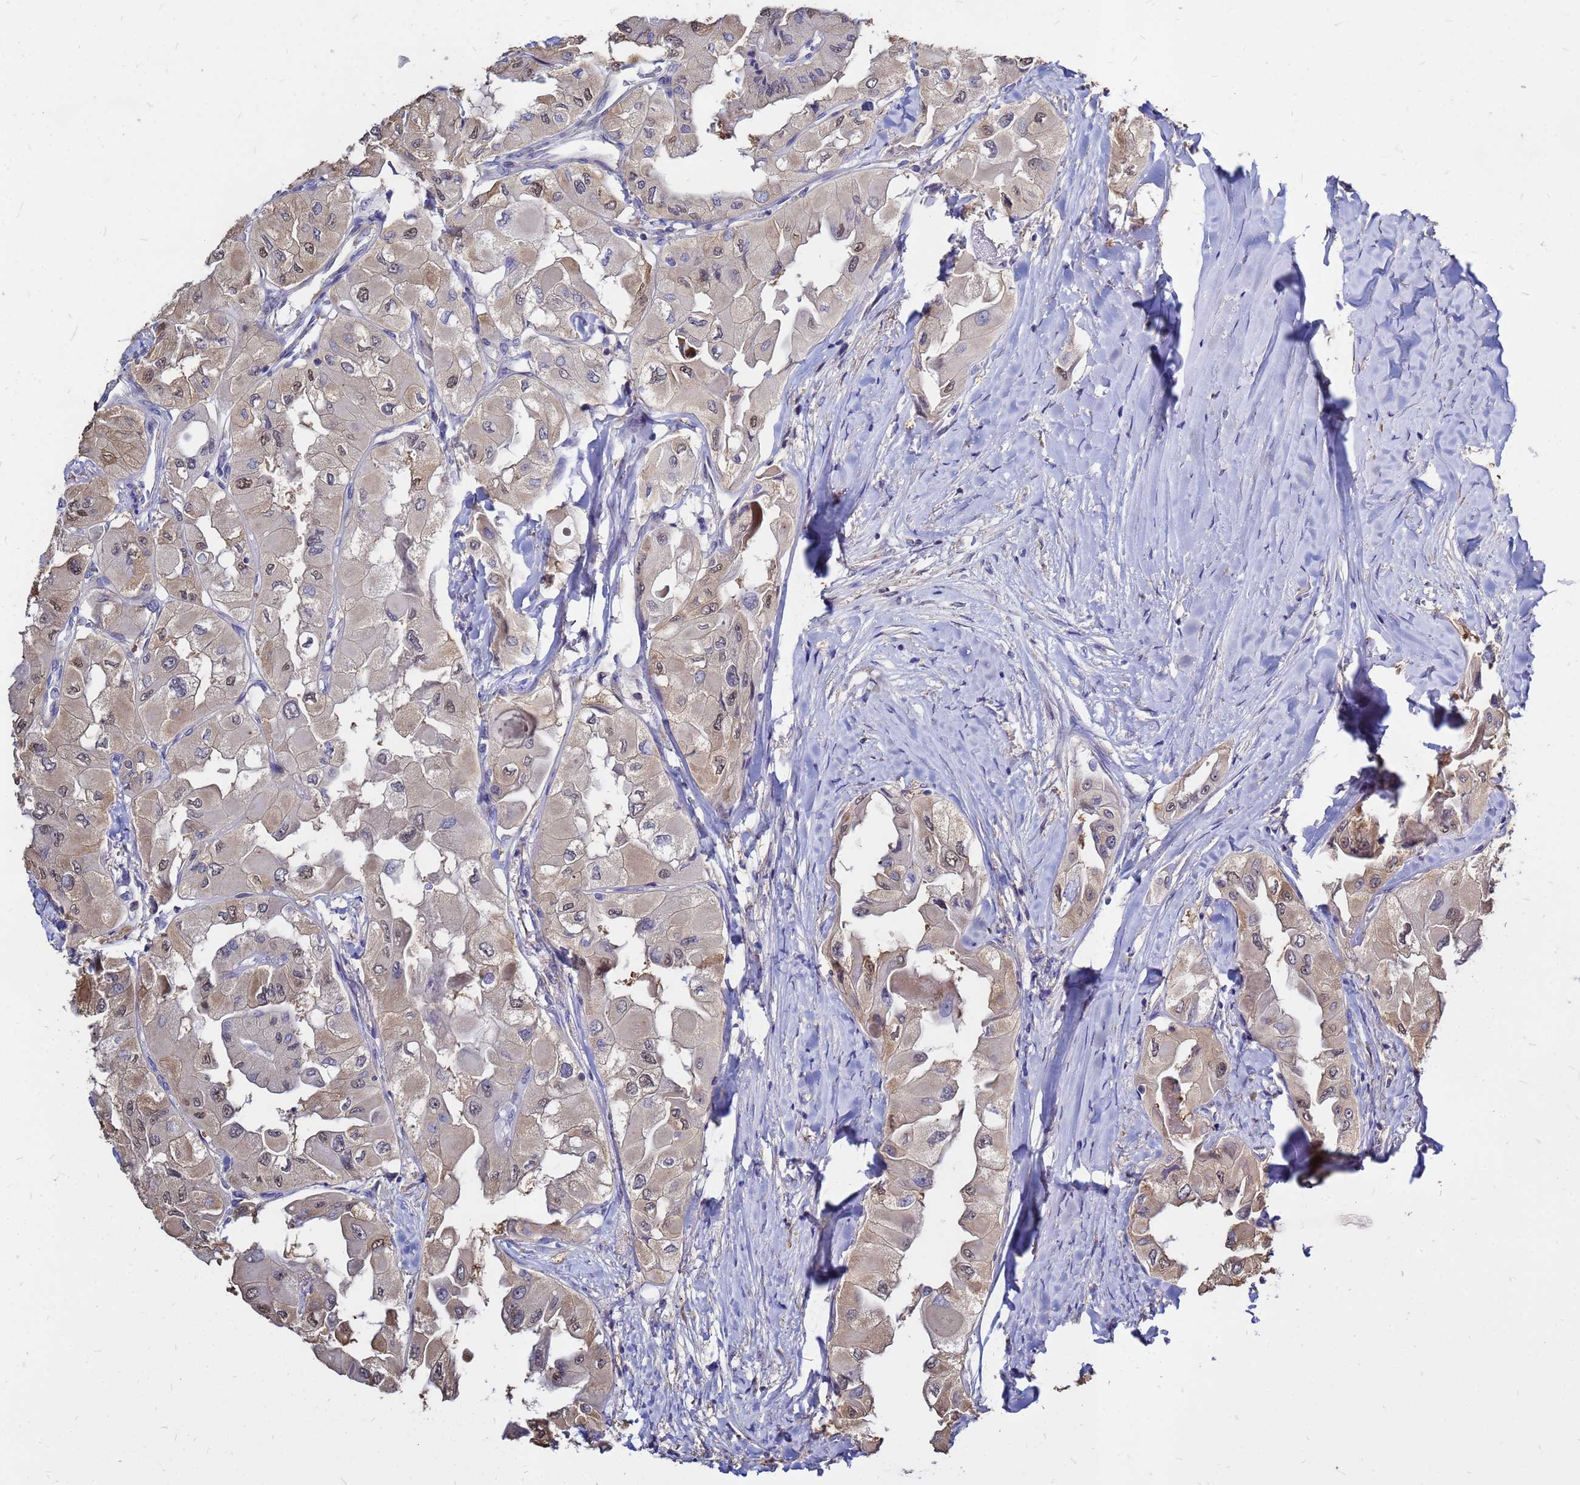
{"staining": {"intensity": "weak", "quantity": "25%-75%", "location": "cytoplasmic/membranous,nuclear"}, "tissue": "thyroid cancer", "cell_type": "Tumor cells", "image_type": "cancer", "snomed": [{"axis": "morphology", "description": "Normal tissue, NOS"}, {"axis": "morphology", "description": "Papillary adenocarcinoma, NOS"}, {"axis": "topography", "description": "Thyroid gland"}], "caption": "Immunohistochemical staining of human thyroid cancer (papillary adenocarcinoma) reveals low levels of weak cytoplasmic/membranous and nuclear protein expression in approximately 25%-75% of tumor cells.", "gene": "MOB2", "patient": {"sex": "female", "age": 59}}